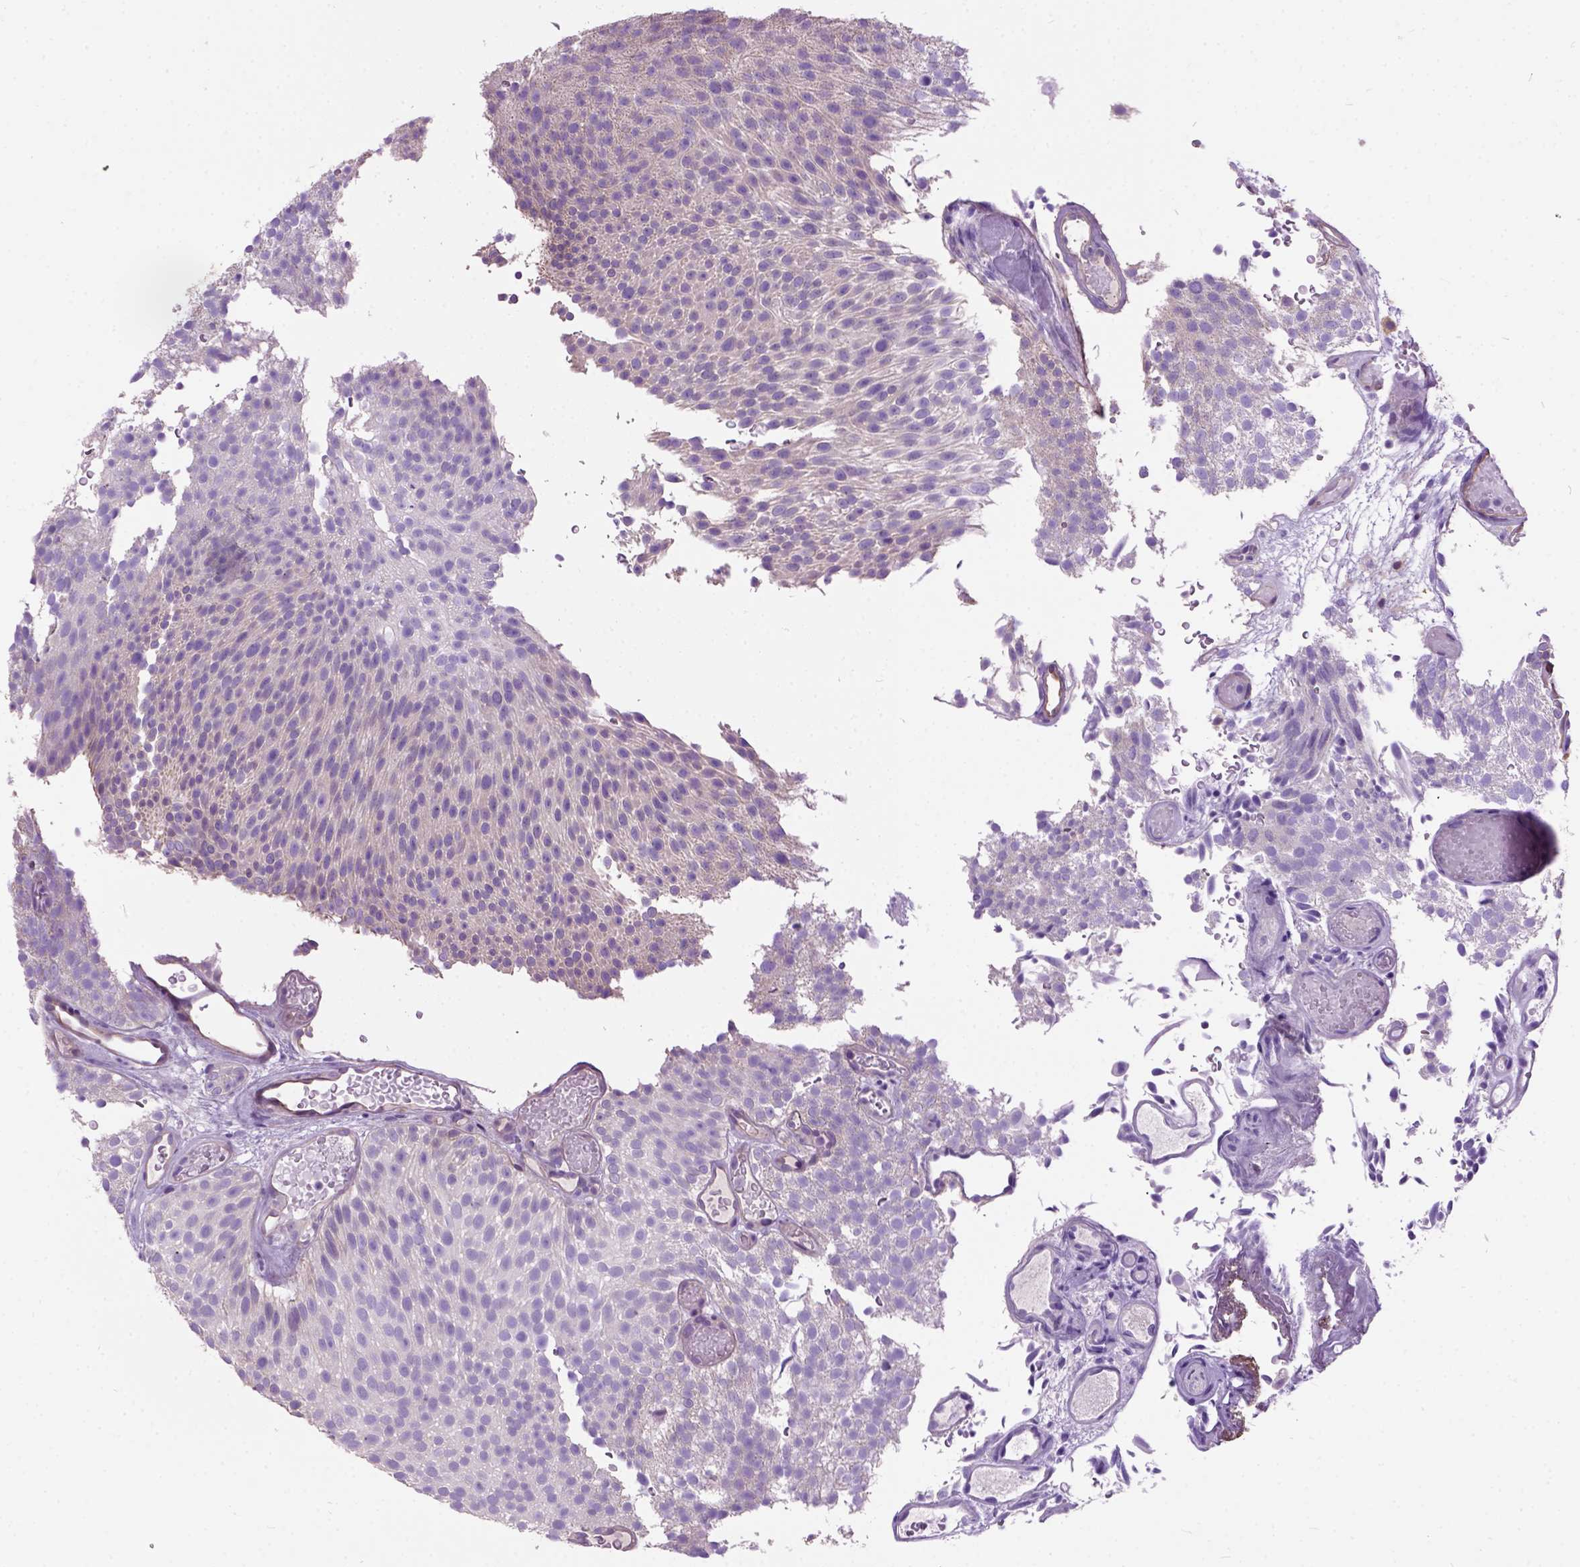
{"staining": {"intensity": "negative", "quantity": "none", "location": "none"}, "tissue": "urothelial cancer", "cell_type": "Tumor cells", "image_type": "cancer", "snomed": [{"axis": "morphology", "description": "Urothelial carcinoma, Low grade"}, {"axis": "topography", "description": "Urinary bladder"}], "caption": "Urothelial cancer was stained to show a protein in brown. There is no significant expression in tumor cells.", "gene": "SEMA4F", "patient": {"sex": "male", "age": 78}}